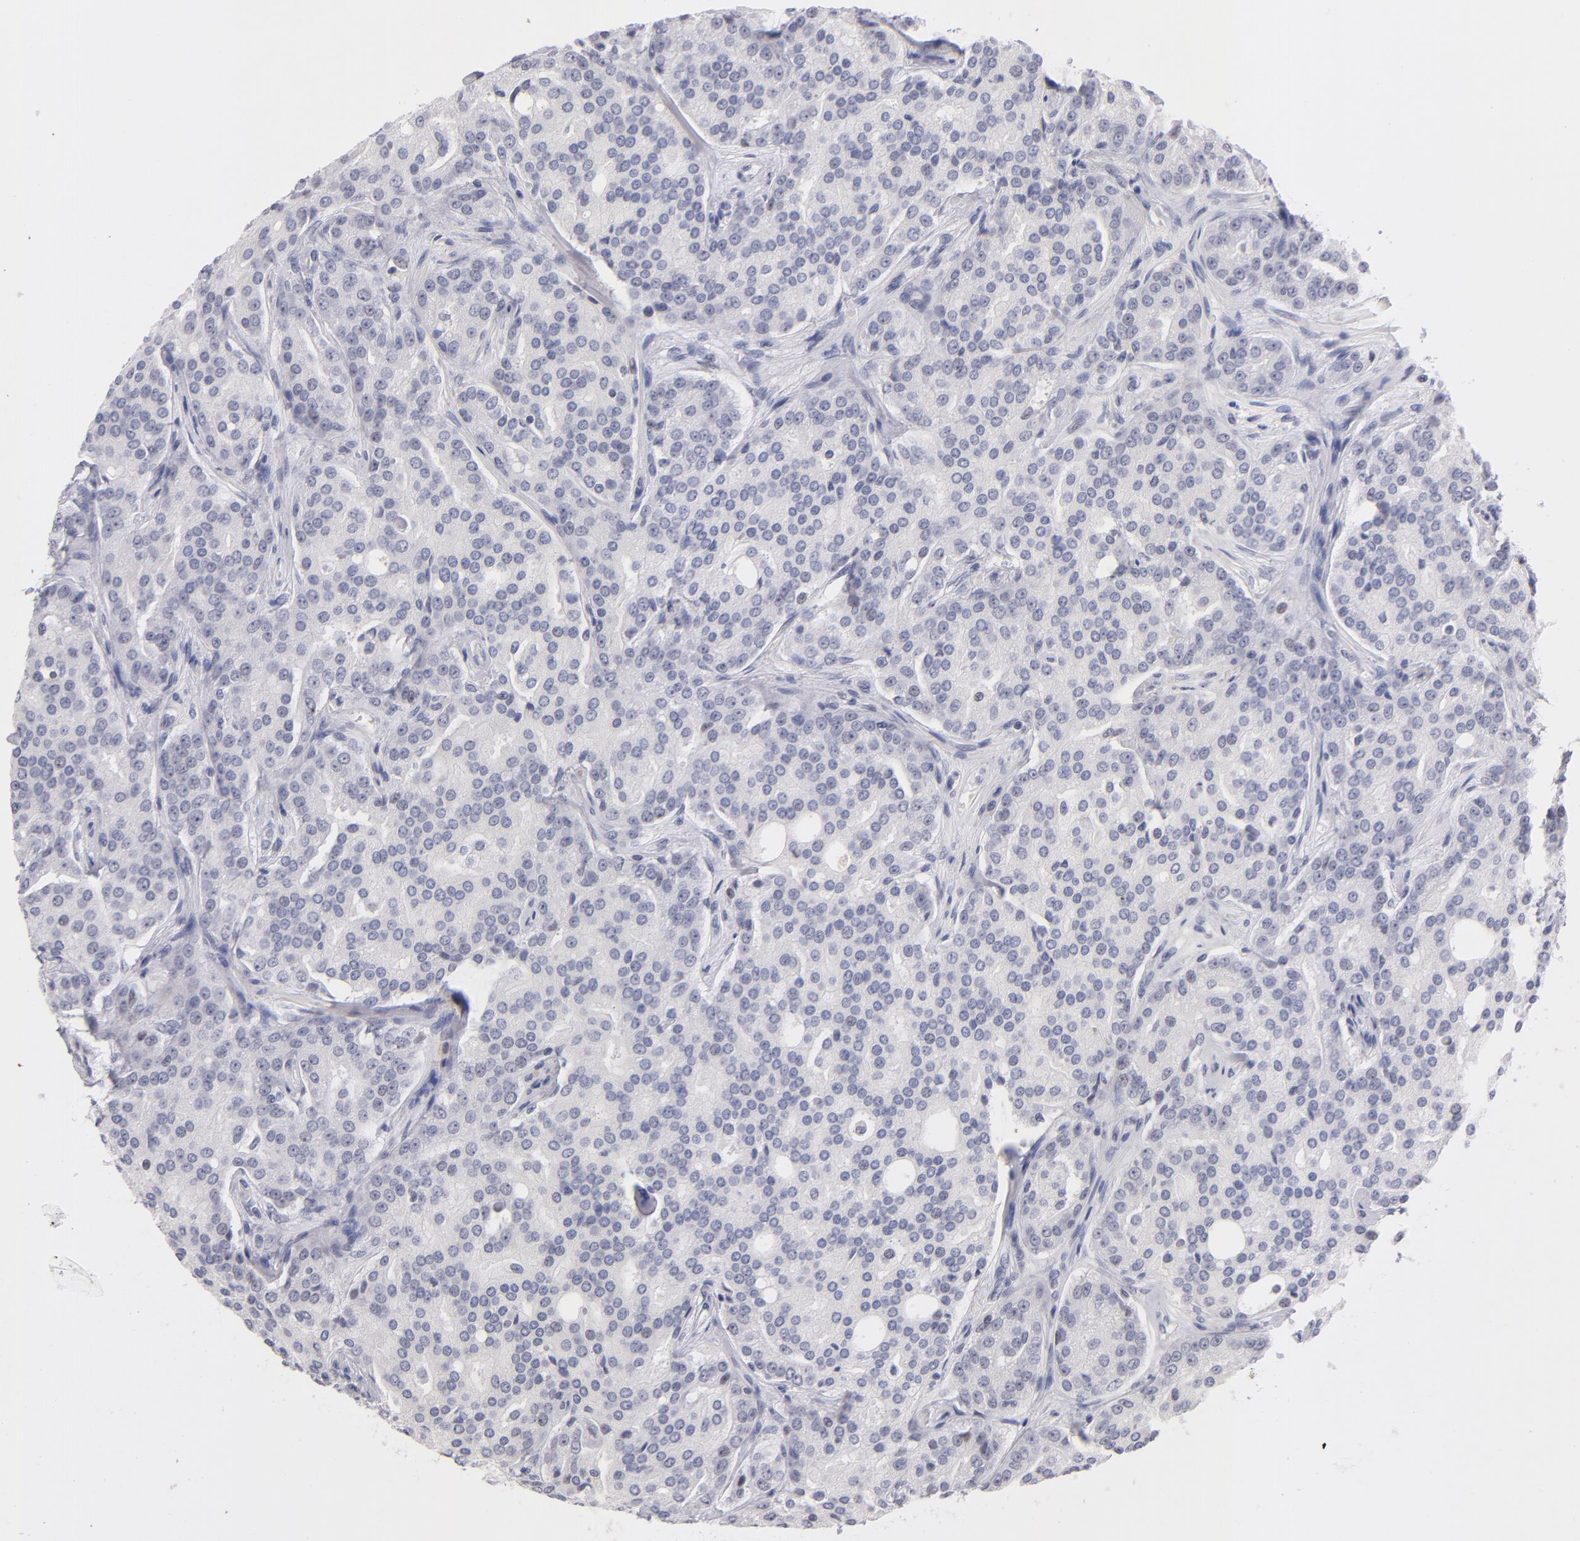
{"staining": {"intensity": "negative", "quantity": "none", "location": "none"}, "tissue": "prostate cancer", "cell_type": "Tumor cells", "image_type": "cancer", "snomed": [{"axis": "morphology", "description": "Adenocarcinoma, High grade"}, {"axis": "topography", "description": "Prostate"}], "caption": "Immunohistochemistry image of neoplastic tissue: human prostate high-grade adenocarcinoma stained with DAB (3,3'-diaminobenzidine) shows no significant protein expression in tumor cells.", "gene": "TEX11", "patient": {"sex": "male", "age": 72}}